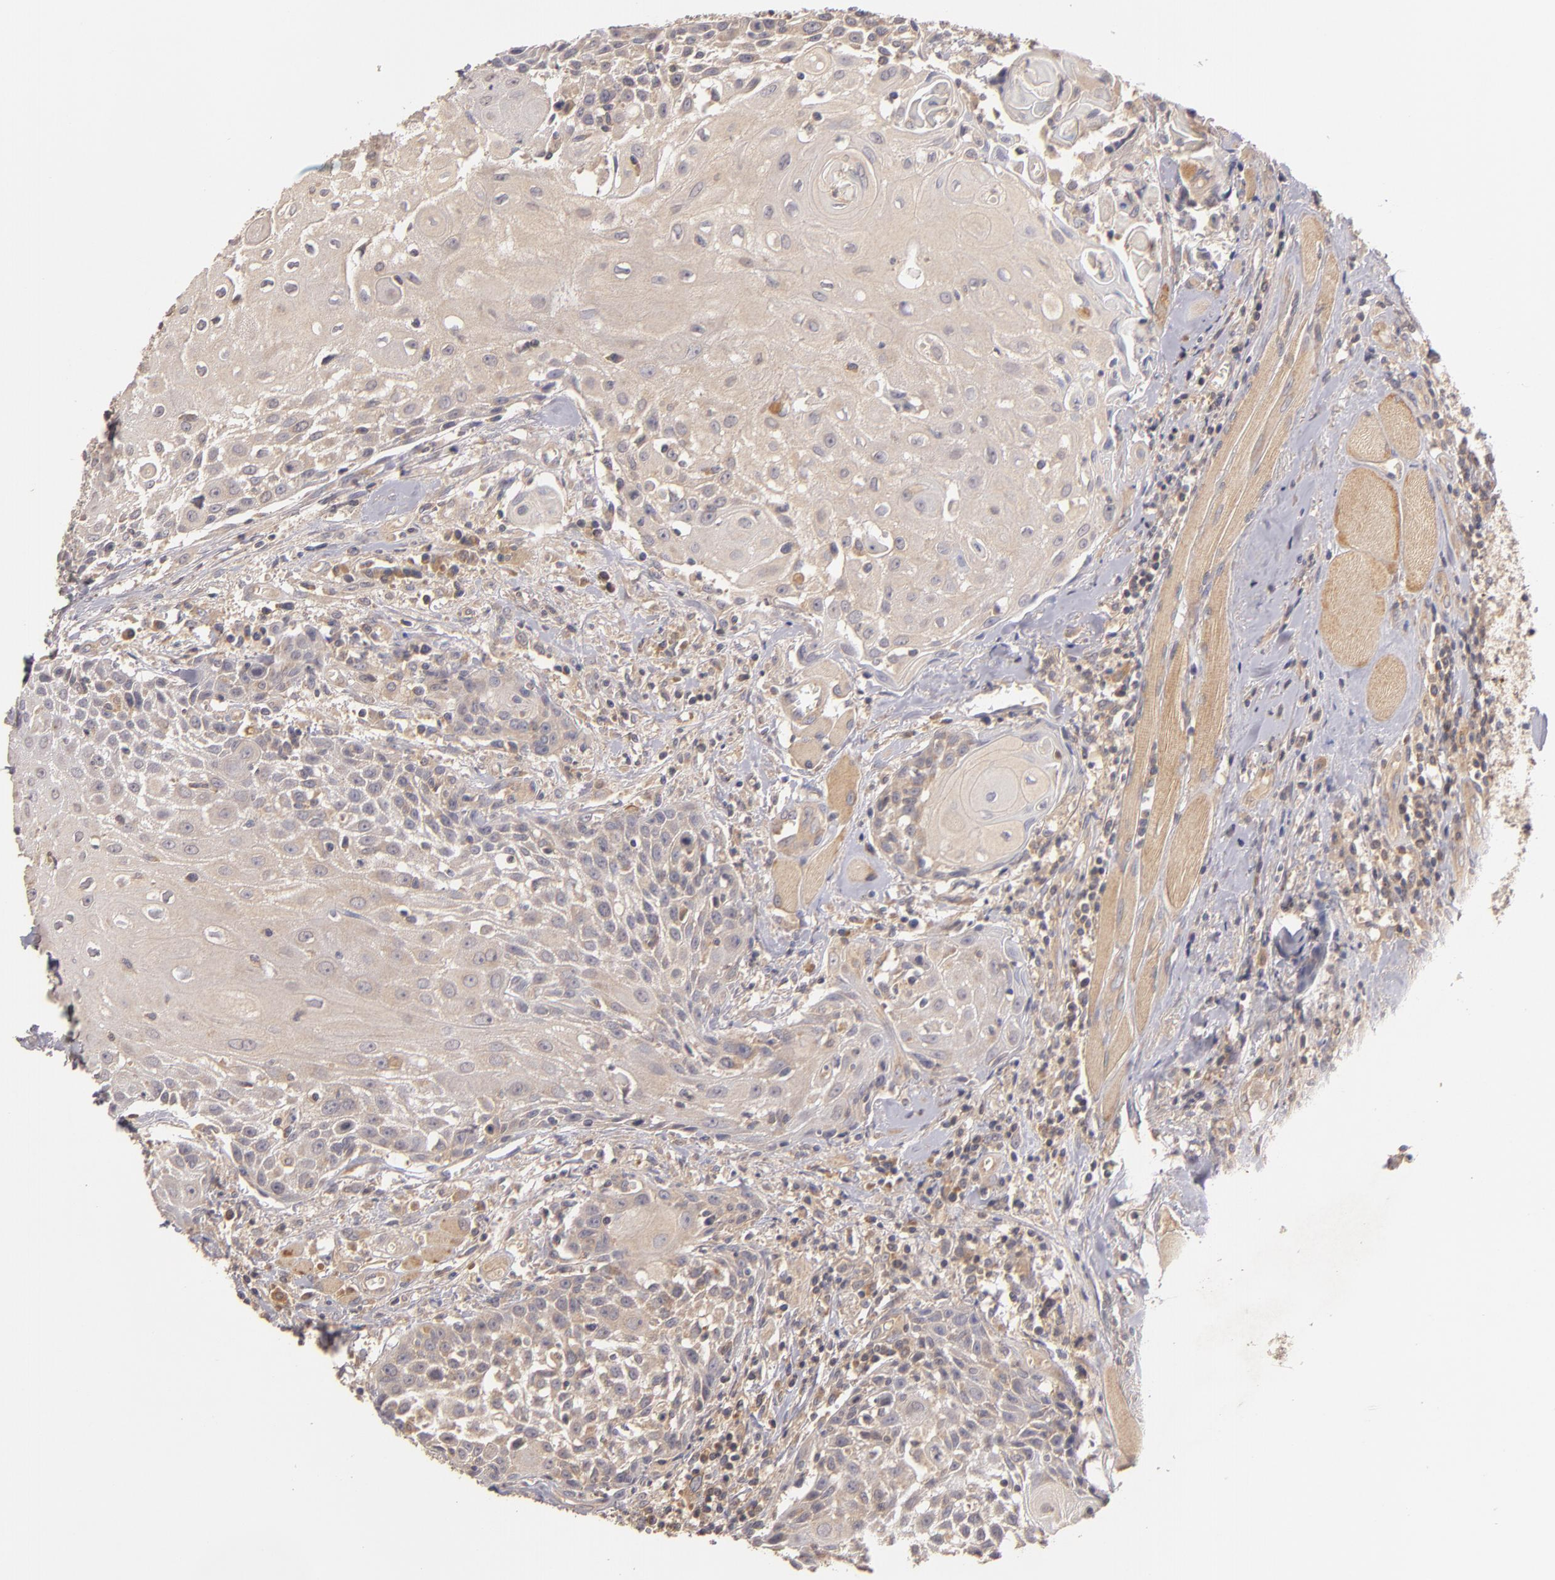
{"staining": {"intensity": "moderate", "quantity": "25%-75%", "location": "cytoplasmic/membranous"}, "tissue": "head and neck cancer", "cell_type": "Tumor cells", "image_type": "cancer", "snomed": [{"axis": "morphology", "description": "Squamous cell carcinoma, NOS"}, {"axis": "topography", "description": "Oral tissue"}, {"axis": "topography", "description": "Head-Neck"}], "caption": "Squamous cell carcinoma (head and neck) stained with IHC shows moderate cytoplasmic/membranous staining in about 25%-75% of tumor cells.", "gene": "UPF3B", "patient": {"sex": "female", "age": 82}}